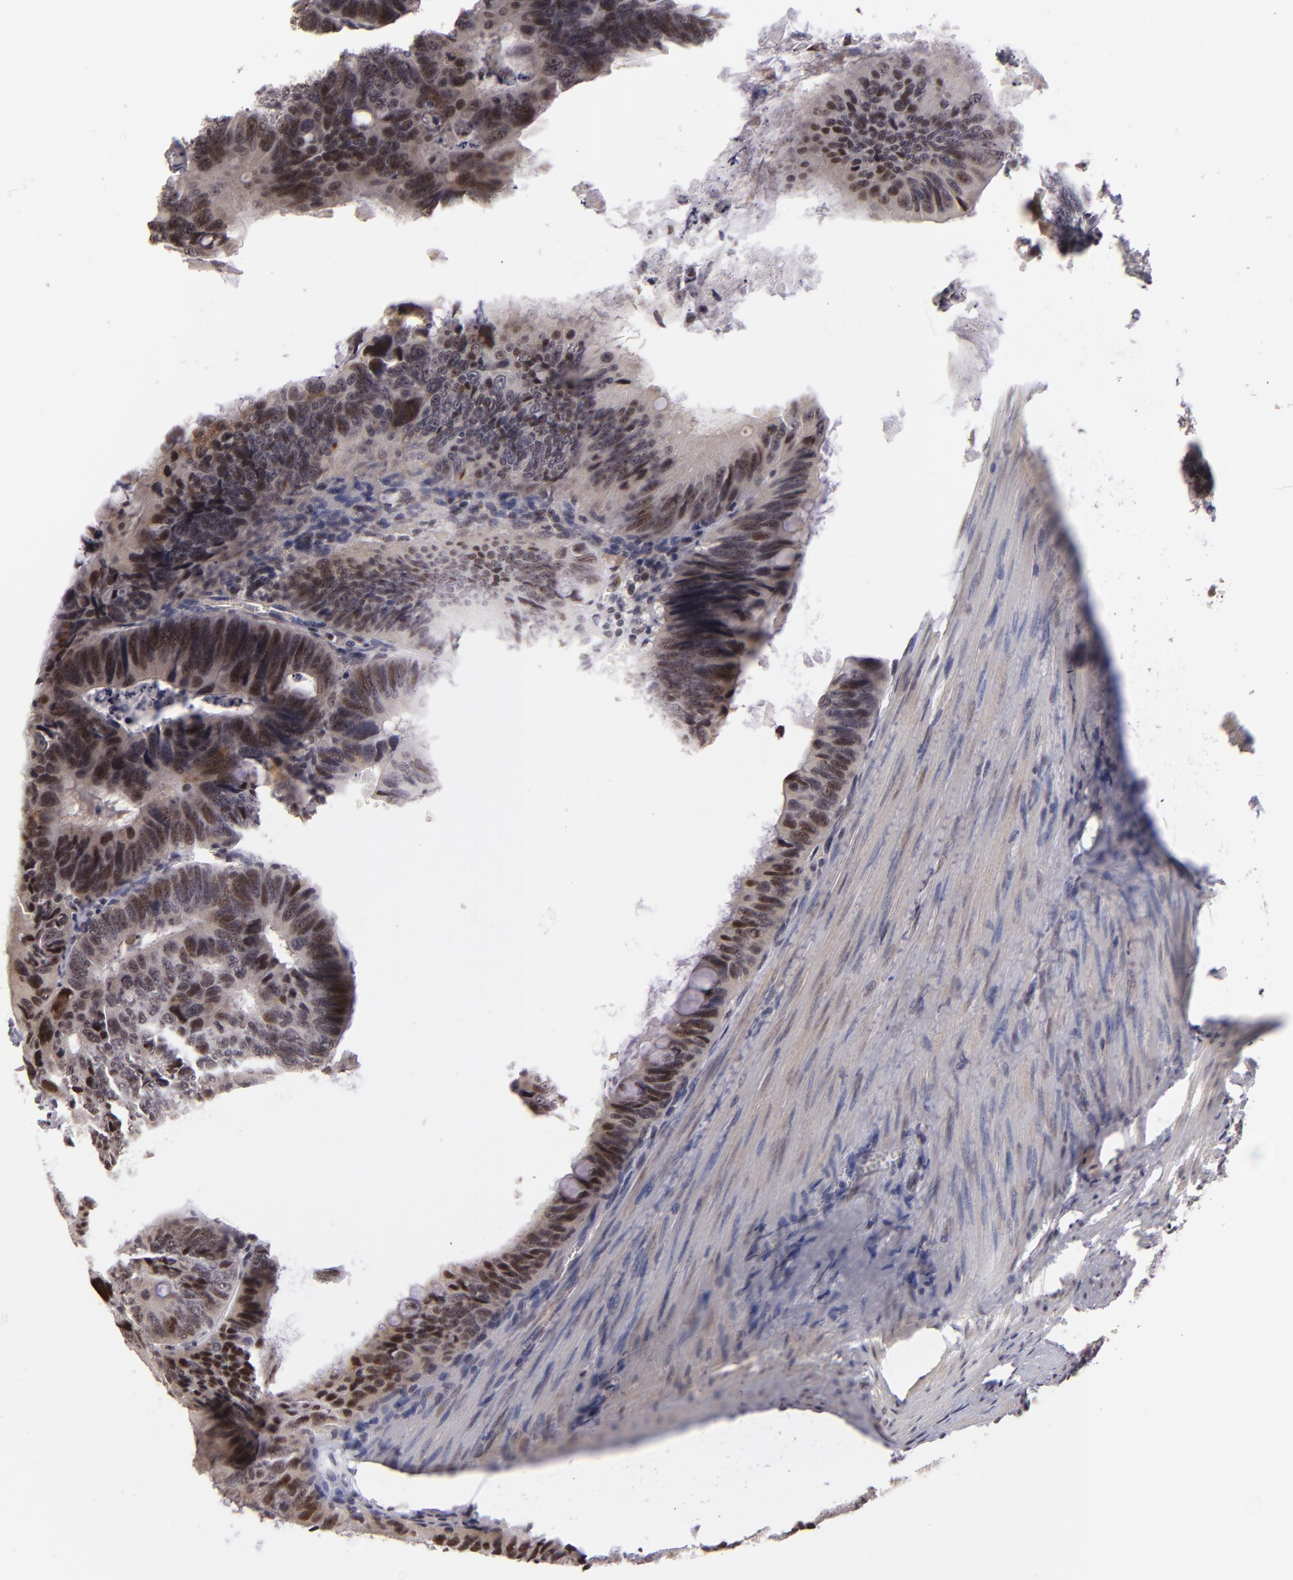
{"staining": {"intensity": "moderate", "quantity": "25%-75%", "location": "nuclear"}, "tissue": "colorectal cancer", "cell_type": "Tumor cells", "image_type": "cancer", "snomed": [{"axis": "morphology", "description": "Adenocarcinoma, NOS"}, {"axis": "topography", "description": "Colon"}], "caption": "An immunohistochemistry (IHC) image of tumor tissue is shown. Protein staining in brown labels moderate nuclear positivity in colorectal adenocarcinoma within tumor cells.", "gene": "RARB", "patient": {"sex": "female", "age": 55}}